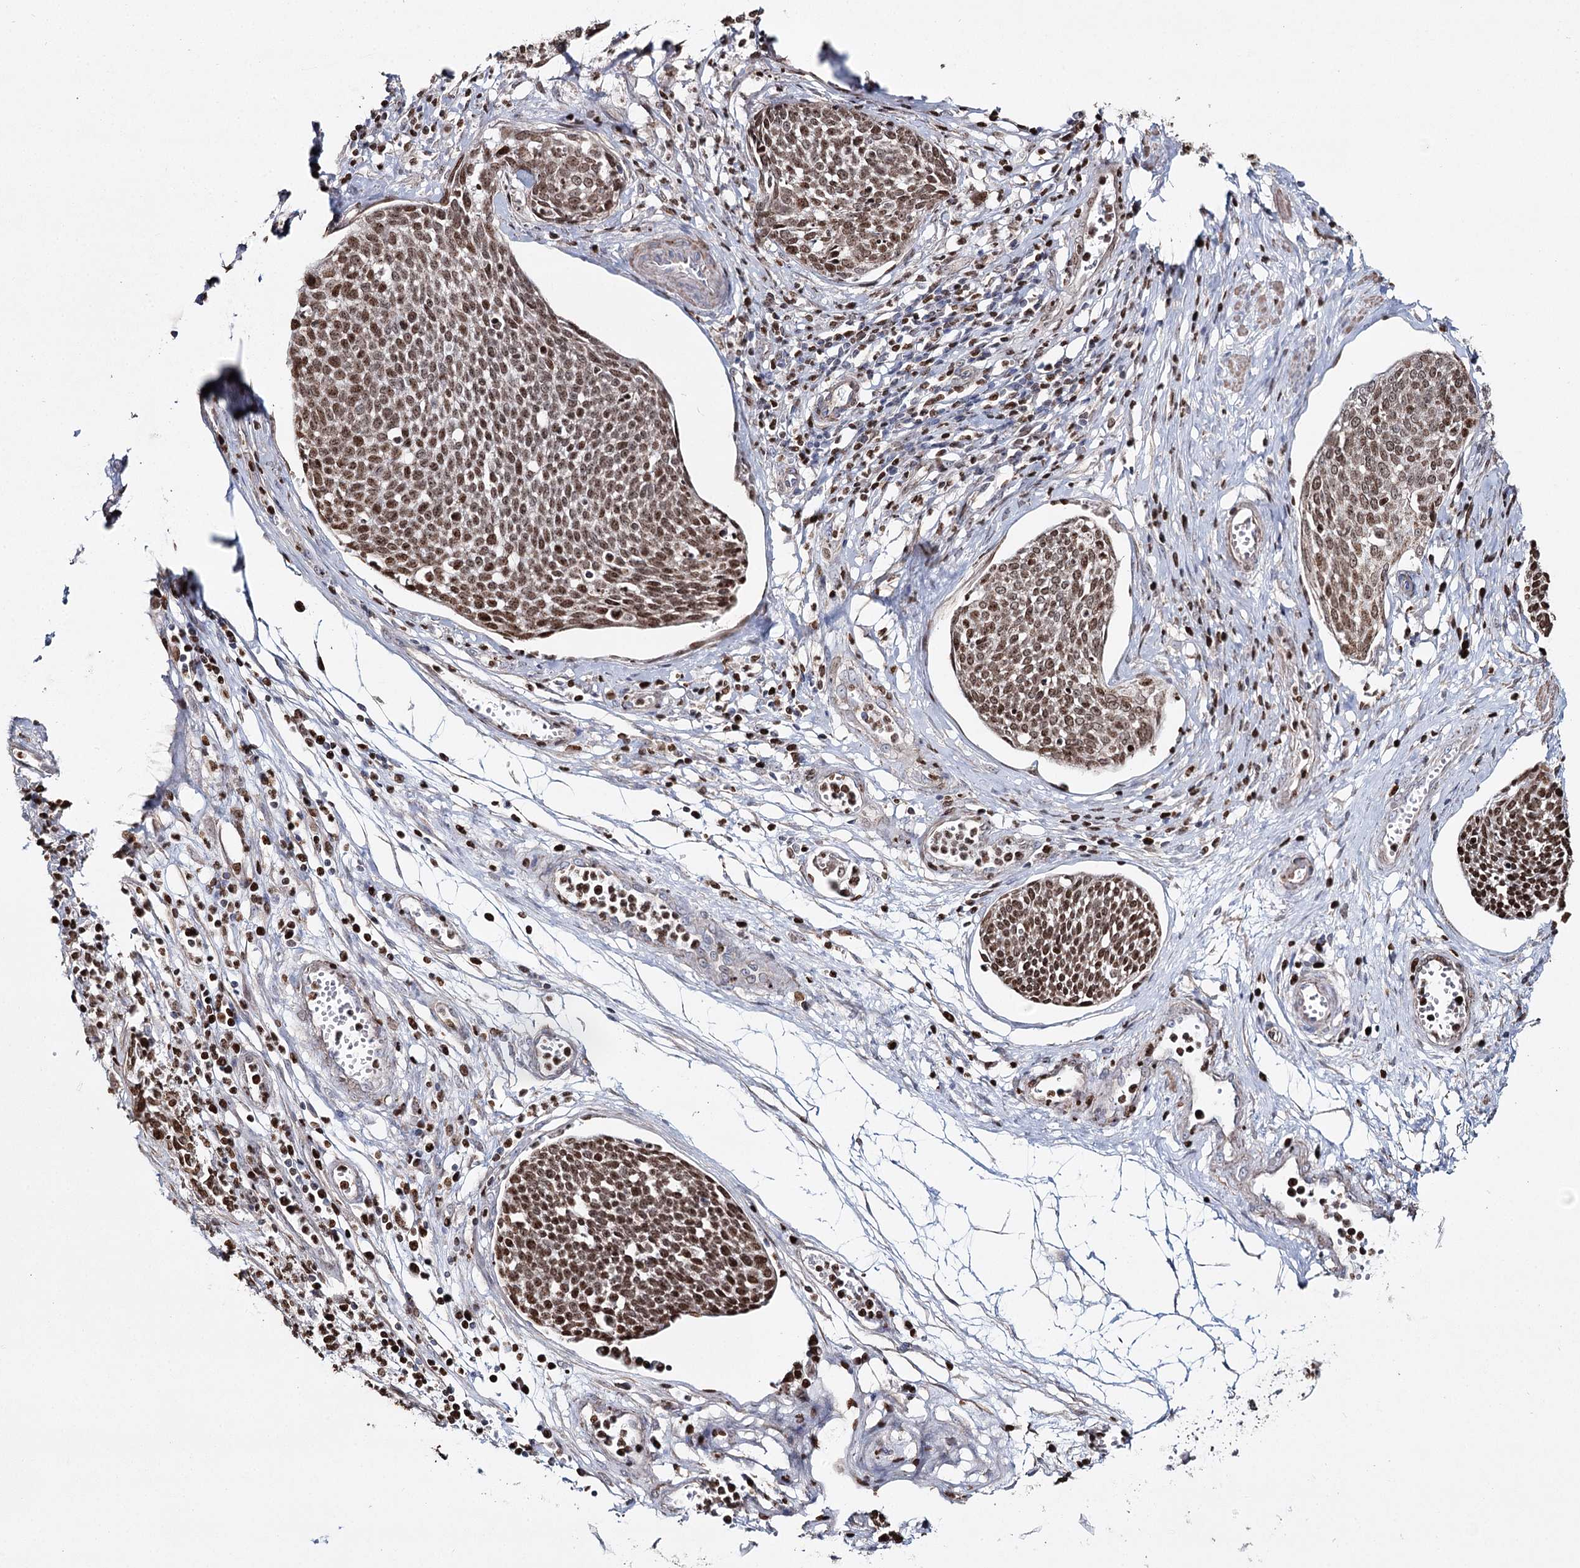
{"staining": {"intensity": "moderate", "quantity": ">75%", "location": "nuclear"}, "tissue": "cervical cancer", "cell_type": "Tumor cells", "image_type": "cancer", "snomed": [{"axis": "morphology", "description": "Squamous cell carcinoma, NOS"}, {"axis": "topography", "description": "Cervix"}], "caption": "This micrograph displays IHC staining of human cervical cancer (squamous cell carcinoma), with medium moderate nuclear positivity in about >75% of tumor cells.", "gene": "PDHX", "patient": {"sex": "female", "age": 34}}